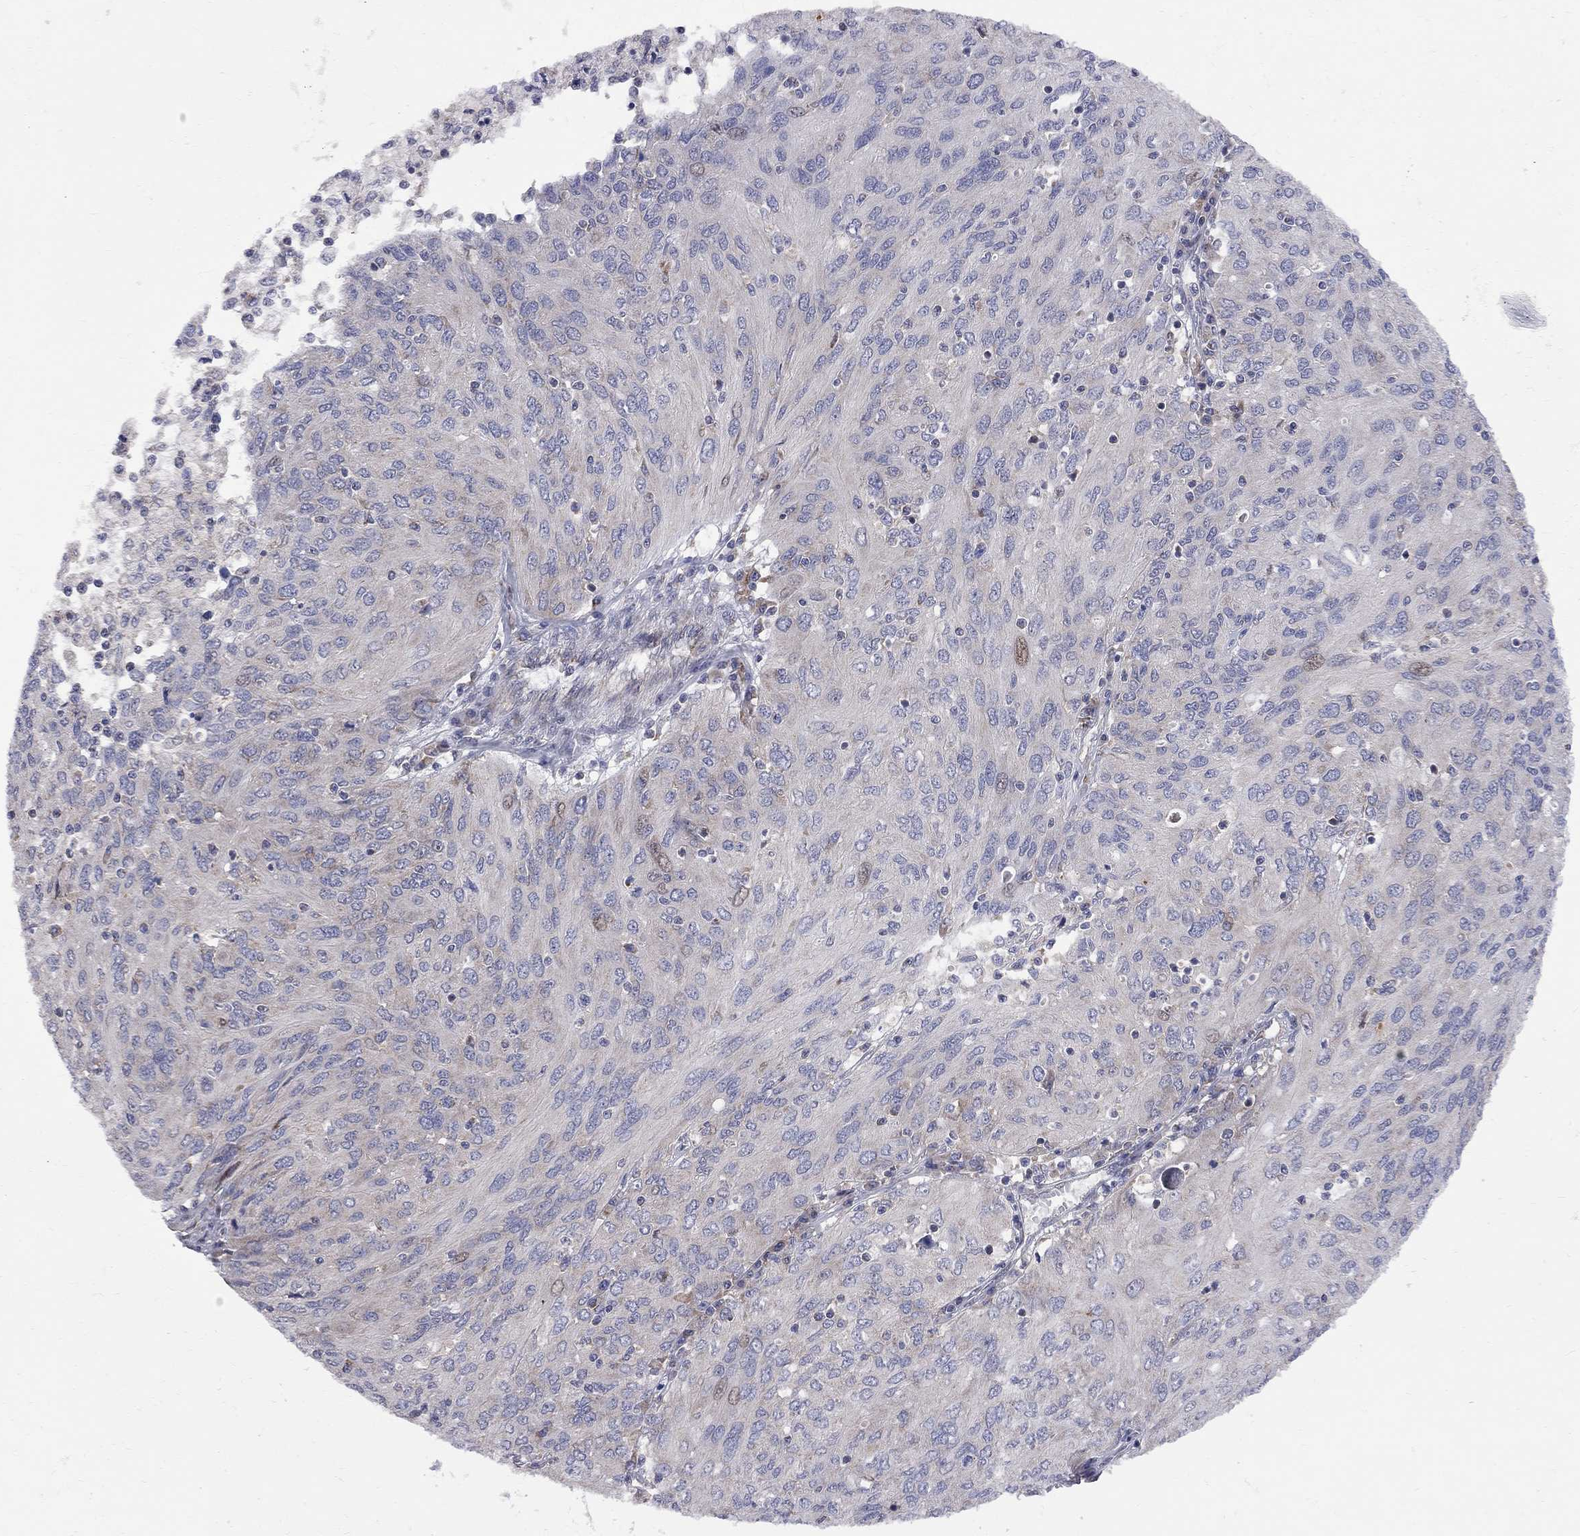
{"staining": {"intensity": "moderate", "quantity": "<25%", "location": "nuclear"}, "tissue": "ovarian cancer", "cell_type": "Tumor cells", "image_type": "cancer", "snomed": [{"axis": "morphology", "description": "Carcinoma, endometroid"}, {"axis": "topography", "description": "Ovary"}], "caption": "Immunohistochemistry photomicrograph of ovarian cancer (endometroid carcinoma) stained for a protein (brown), which reveals low levels of moderate nuclear staining in about <25% of tumor cells.", "gene": "CNOT11", "patient": {"sex": "female", "age": 50}}